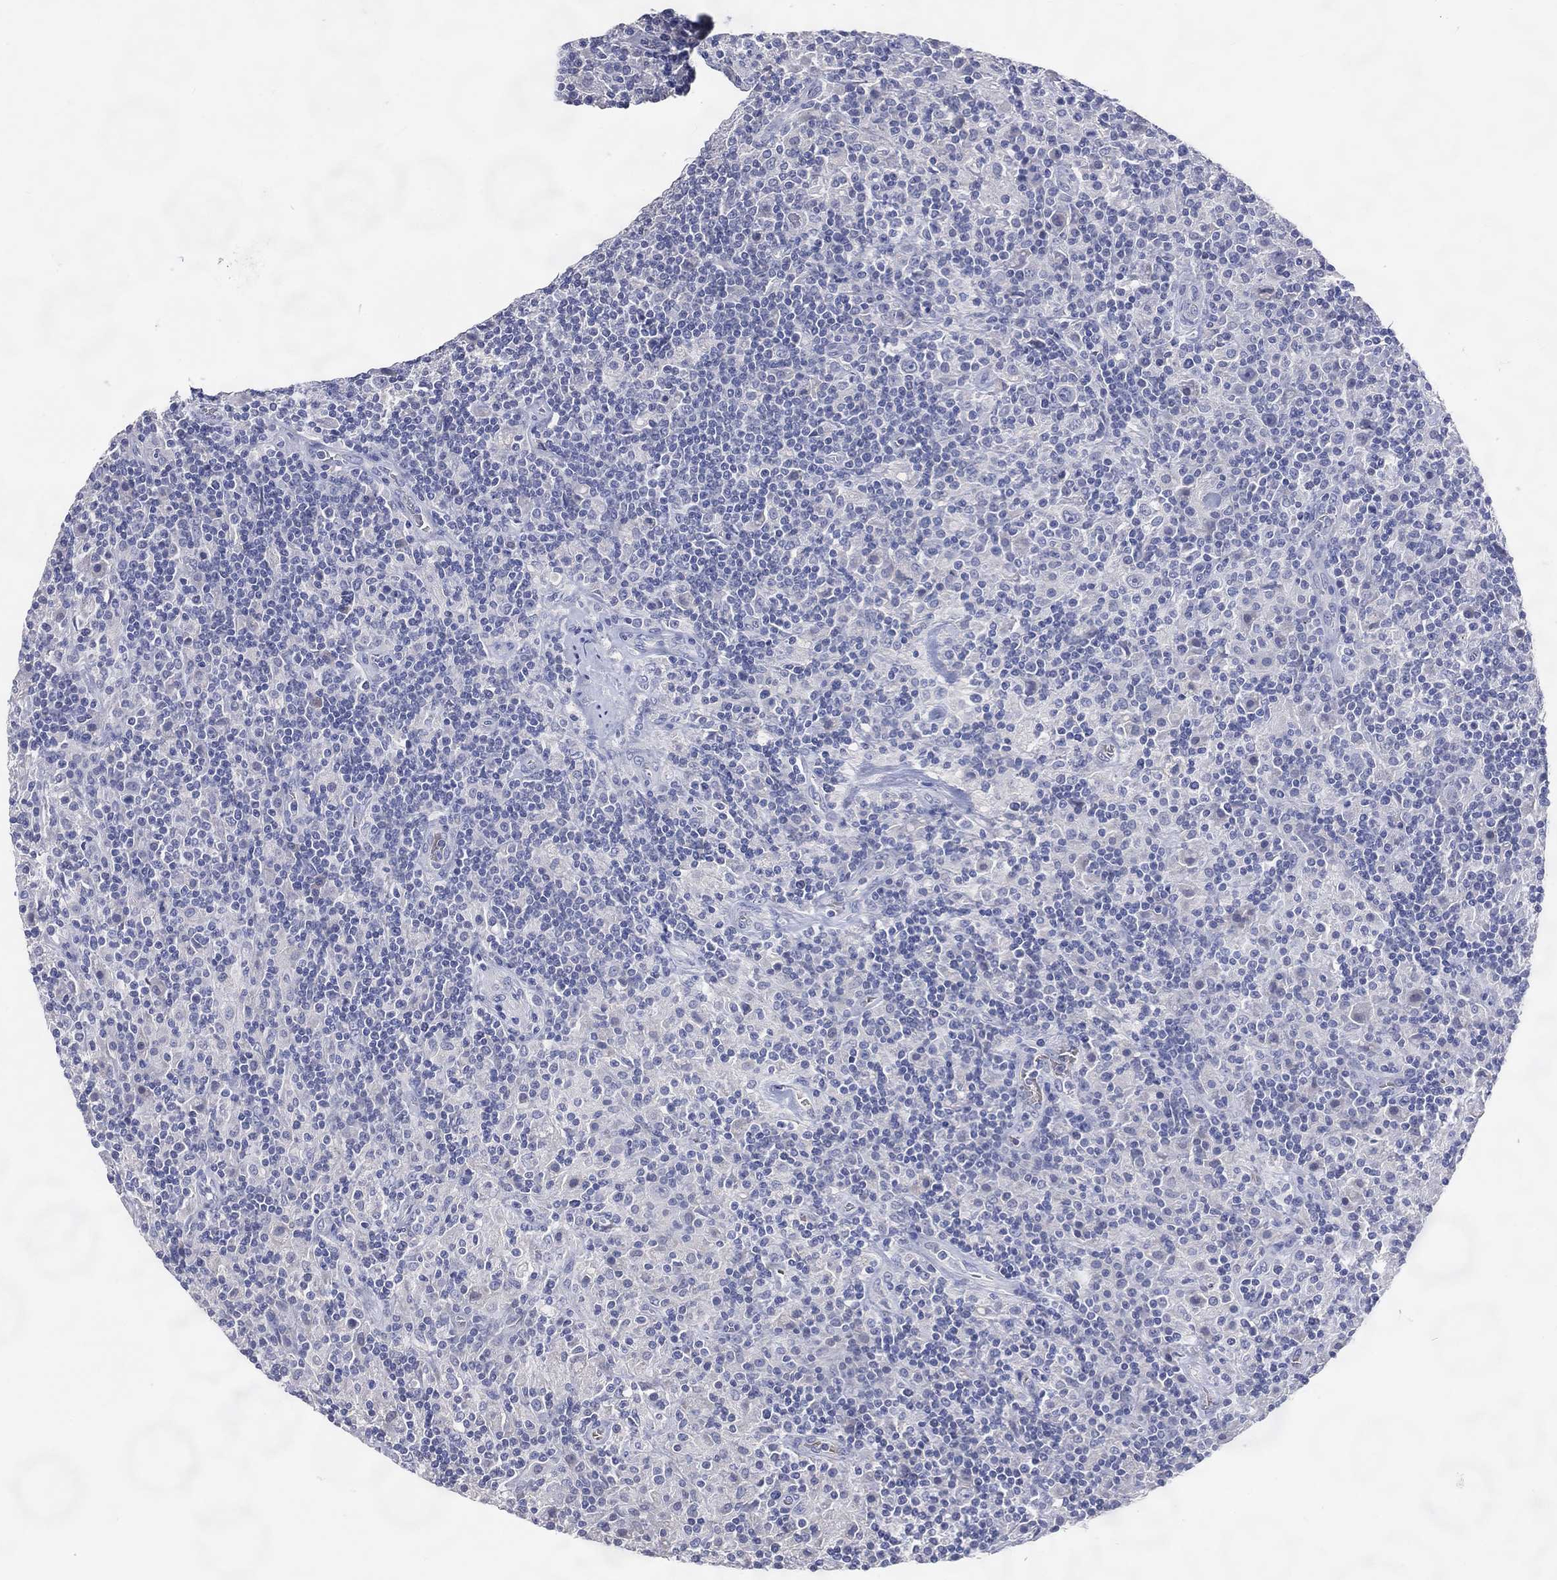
{"staining": {"intensity": "negative", "quantity": "none", "location": "none"}, "tissue": "lymphoma", "cell_type": "Tumor cells", "image_type": "cancer", "snomed": [{"axis": "morphology", "description": "Hodgkin's disease, NOS"}, {"axis": "topography", "description": "Lymph node"}], "caption": "High power microscopy micrograph of an immunohistochemistry histopathology image of Hodgkin's disease, revealing no significant staining in tumor cells. (DAB (3,3'-diaminobenzidine) immunohistochemistry visualized using brightfield microscopy, high magnification).", "gene": "DNAH6", "patient": {"sex": "male", "age": 70}}